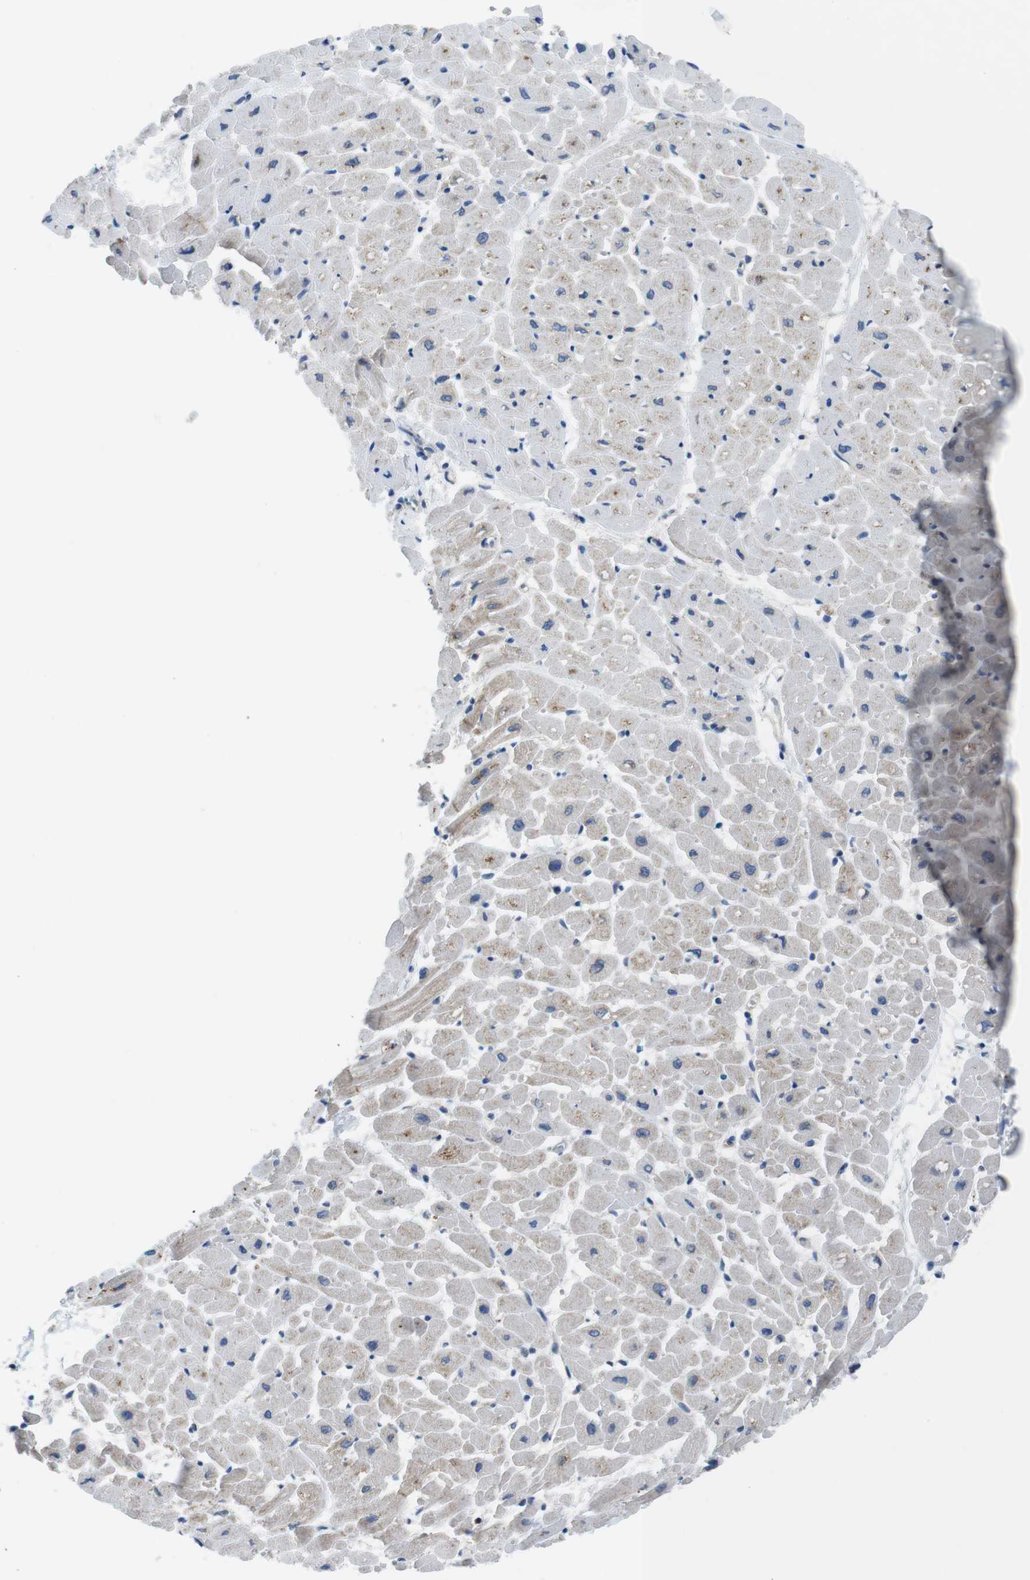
{"staining": {"intensity": "weak", "quantity": "25%-75%", "location": "cytoplasmic/membranous"}, "tissue": "heart muscle", "cell_type": "Cardiomyocytes", "image_type": "normal", "snomed": [{"axis": "morphology", "description": "Normal tissue, NOS"}, {"axis": "topography", "description": "Heart"}], "caption": "Heart muscle stained with a brown dye displays weak cytoplasmic/membranous positive staining in about 25%-75% of cardiomyocytes.", "gene": "PIK3CD", "patient": {"sex": "male", "age": 45}}